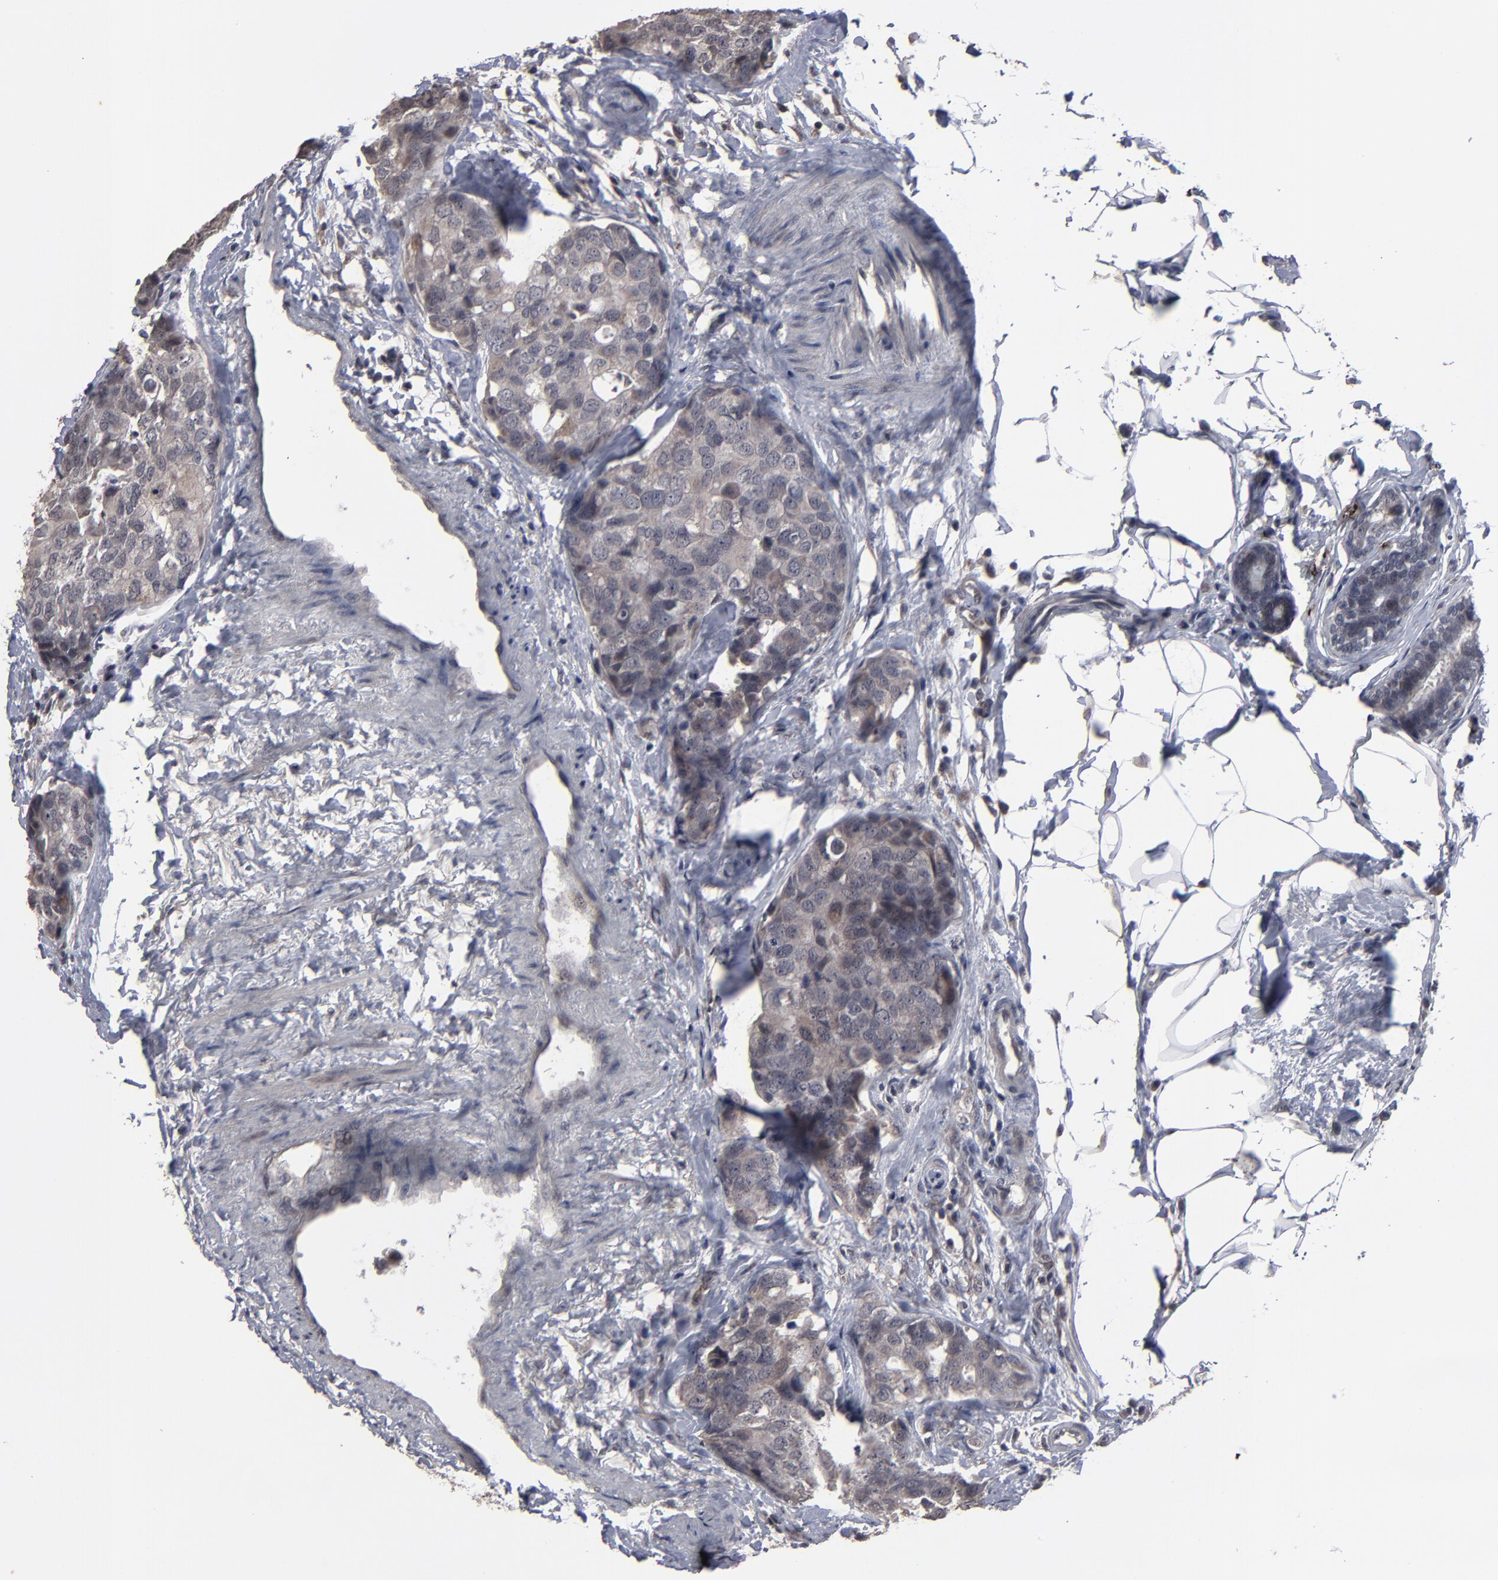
{"staining": {"intensity": "weak", "quantity": ">75%", "location": "cytoplasmic/membranous"}, "tissue": "breast cancer", "cell_type": "Tumor cells", "image_type": "cancer", "snomed": [{"axis": "morphology", "description": "Normal tissue, NOS"}, {"axis": "morphology", "description": "Duct carcinoma"}, {"axis": "topography", "description": "Breast"}], "caption": "Brown immunohistochemical staining in breast infiltrating ductal carcinoma reveals weak cytoplasmic/membranous expression in about >75% of tumor cells. (Stains: DAB (3,3'-diaminobenzidine) in brown, nuclei in blue, Microscopy: brightfield microscopy at high magnification).", "gene": "SLC22A17", "patient": {"sex": "female", "age": 50}}